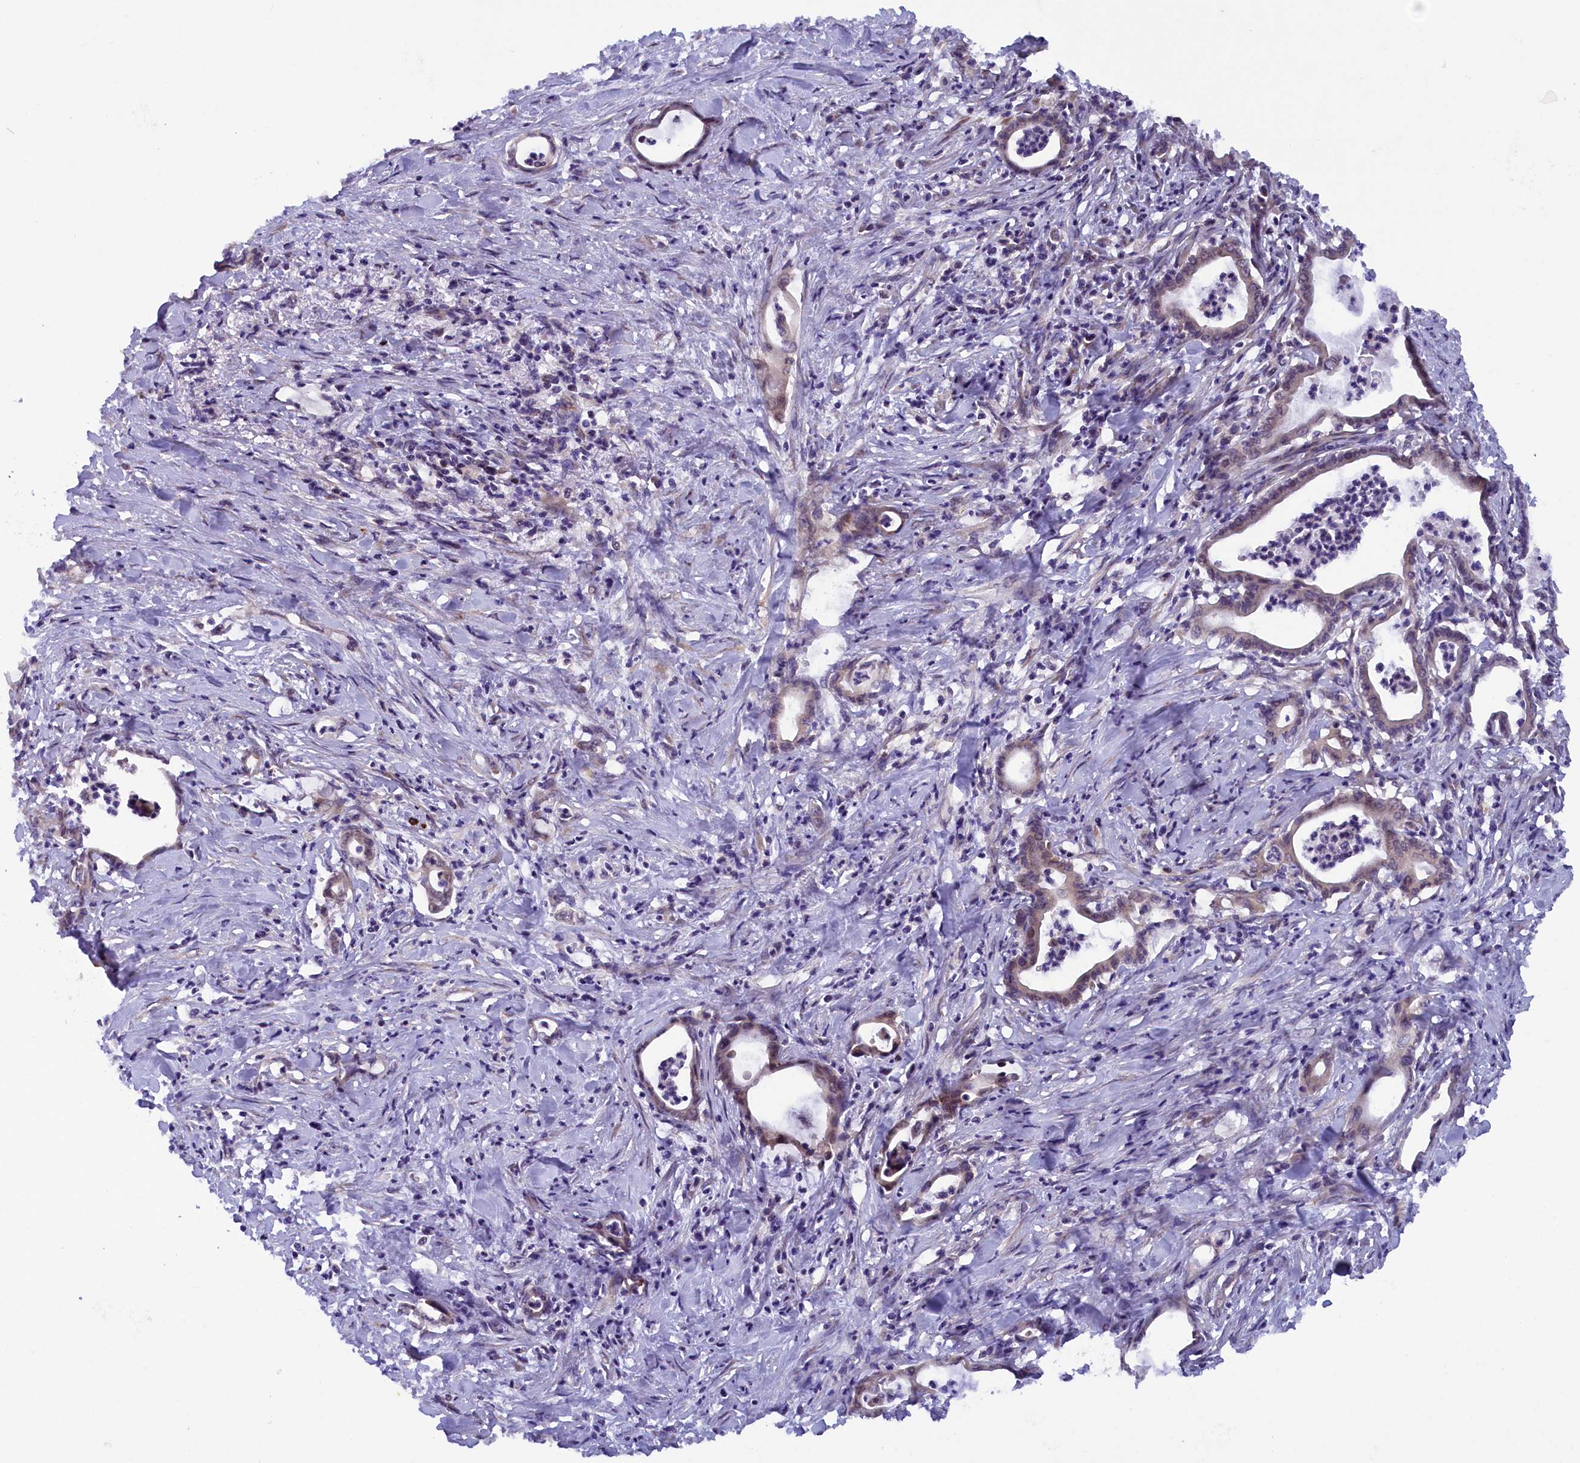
{"staining": {"intensity": "weak", "quantity": "<25%", "location": "cytoplasmic/membranous"}, "tissue": "pancreatic cancer", "cell_type": "Tumor cells", "image_type": "cancer", "snomed": [{"axis": "morphology", "description": "Adenocarcinoma, NOS"}, {"axis": "topography", "description": "Pancreas"}], "caption": "The IHC micrograph has no significant expression in tumor cells of pancreatic cancer (adenocarcinoma) tissue.", "gene": "CCDC9B", "patient": {"sex": "female", "age": 55}}